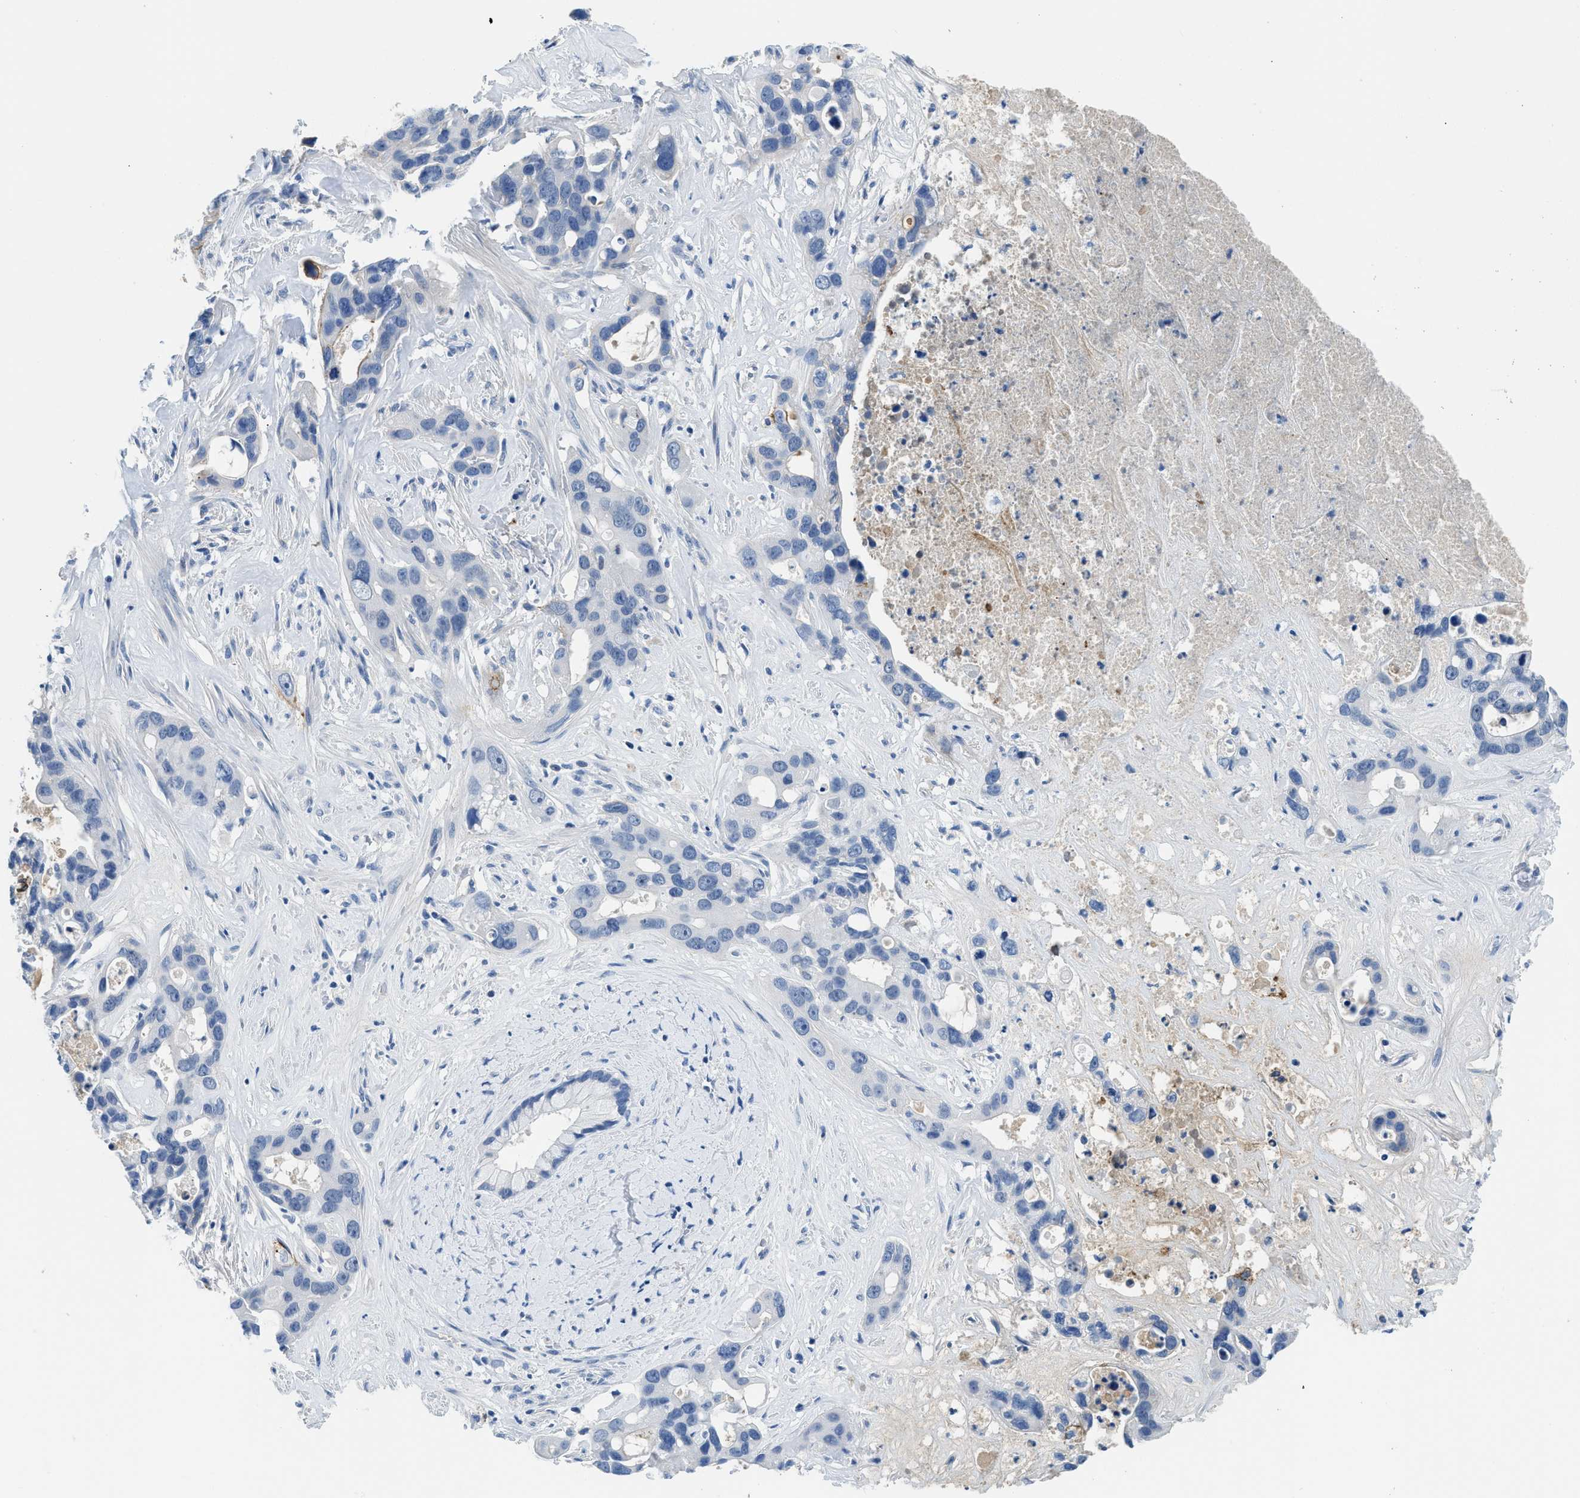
{"staining": {"intensity": "negative", "quantity": "none", "location": "none"}, "tissue": "liver cancer", "cell_type": "Tumor cells", "image_type": "cancer", "snomed": [{"axis": "morphology", "description": "Cholangiocarcinoma"}, {"axis": "topography", "description": "Liver"}], "caption": "The IHC image has no significant positivity in tumor cells of liver cancer (cholangiocarcinoma) tissue.", "gene": "MBL2", "patient": {"sex": "female", "age": 65}}